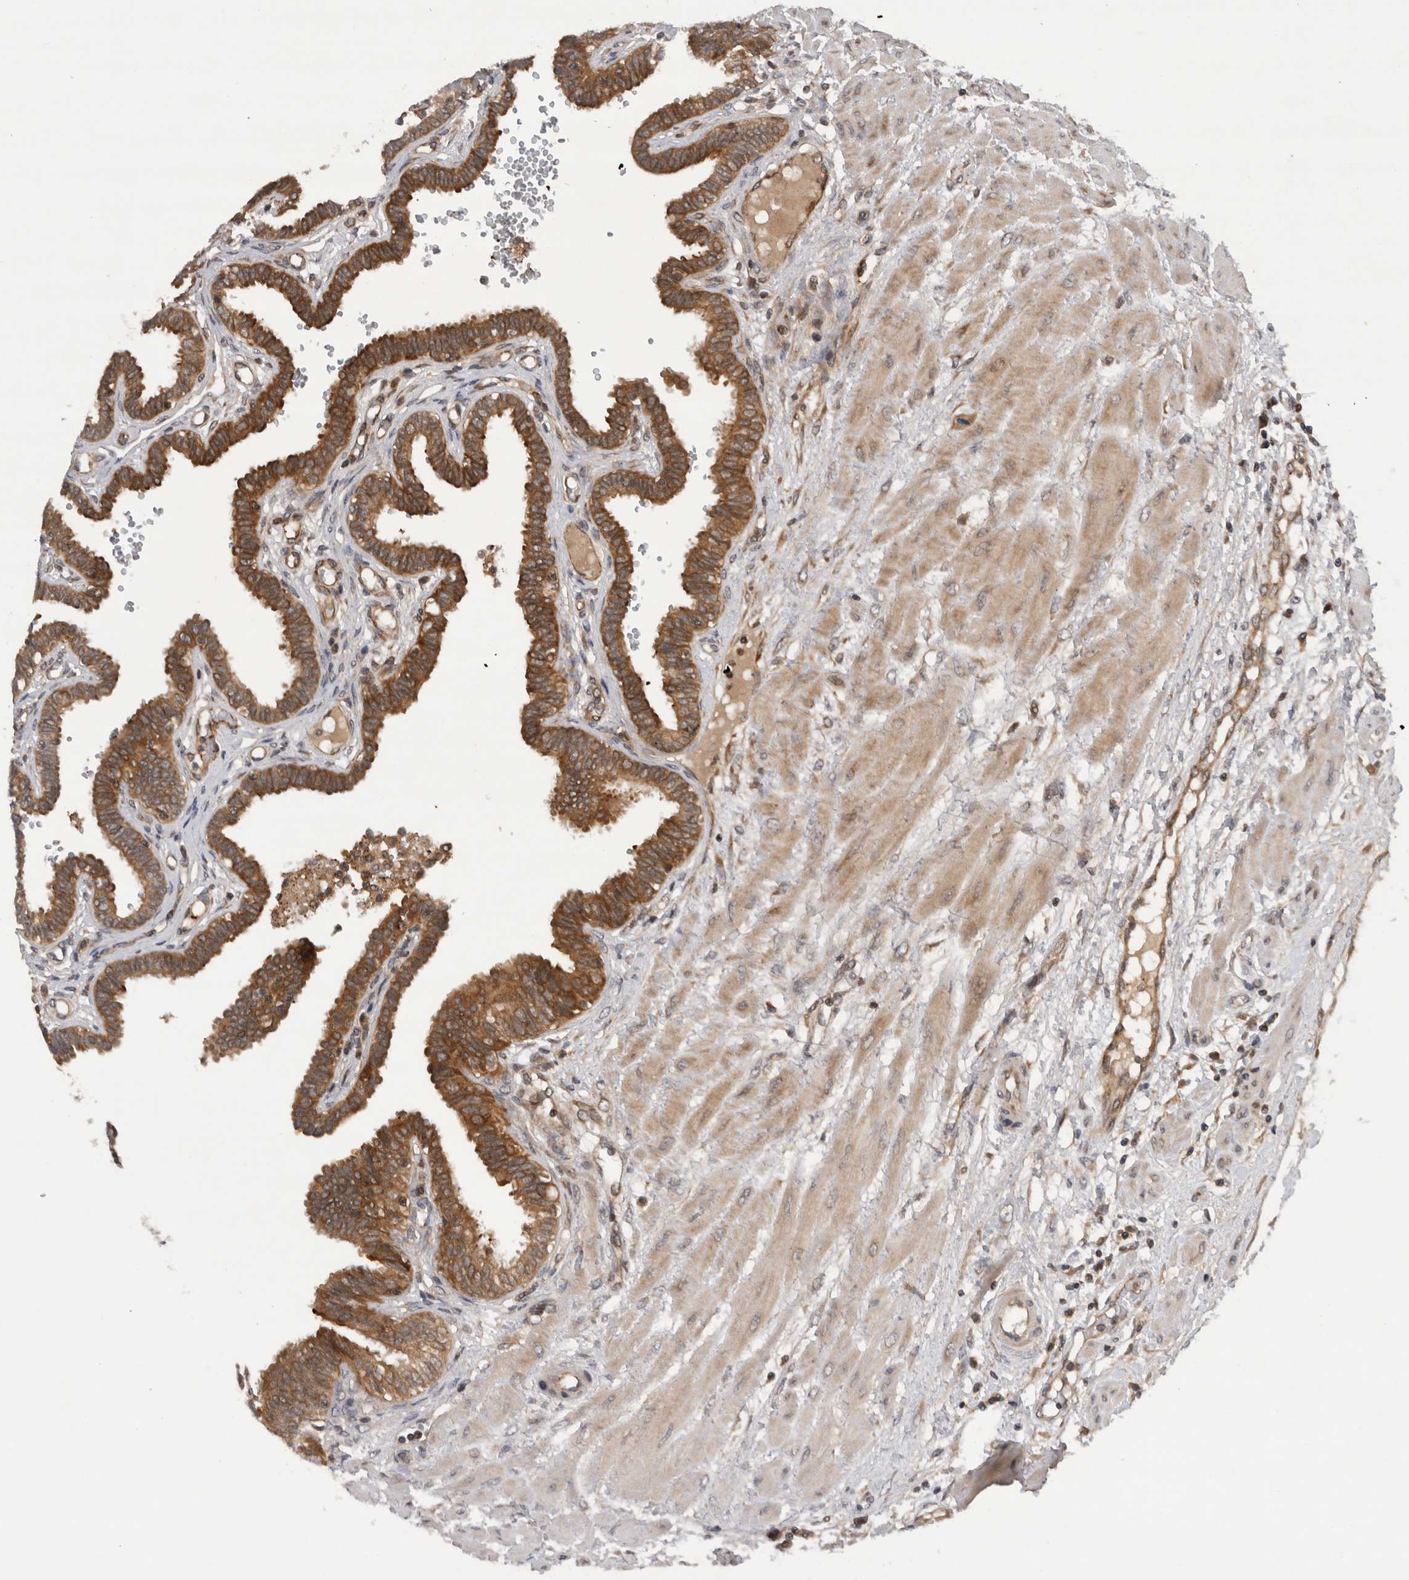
{"staining": {"intensity": "strong", "quantity": ">75%", "location": "cytoplasmic/membranous"}, "tissue": "fallopian tube", "cell_type": "Glandular cells", "image_type": "normal", "snomed": [{"axis": "morphology", "description": "Normal tissue, NOS"}, {"axis": "topography", "description": "Fallopian tube"}], "caption": "A high amount of strong cytoplasmic/membranous positivity is appreciated in about >75% of glandular cells in benign fallopian tube. (DAB (3,3'-diaminobenzidine) IHC, brown staining for protein, blue staining for nuclei).", "gene": "PDCD2", "patient": {"sex": "female", "age": 32}}